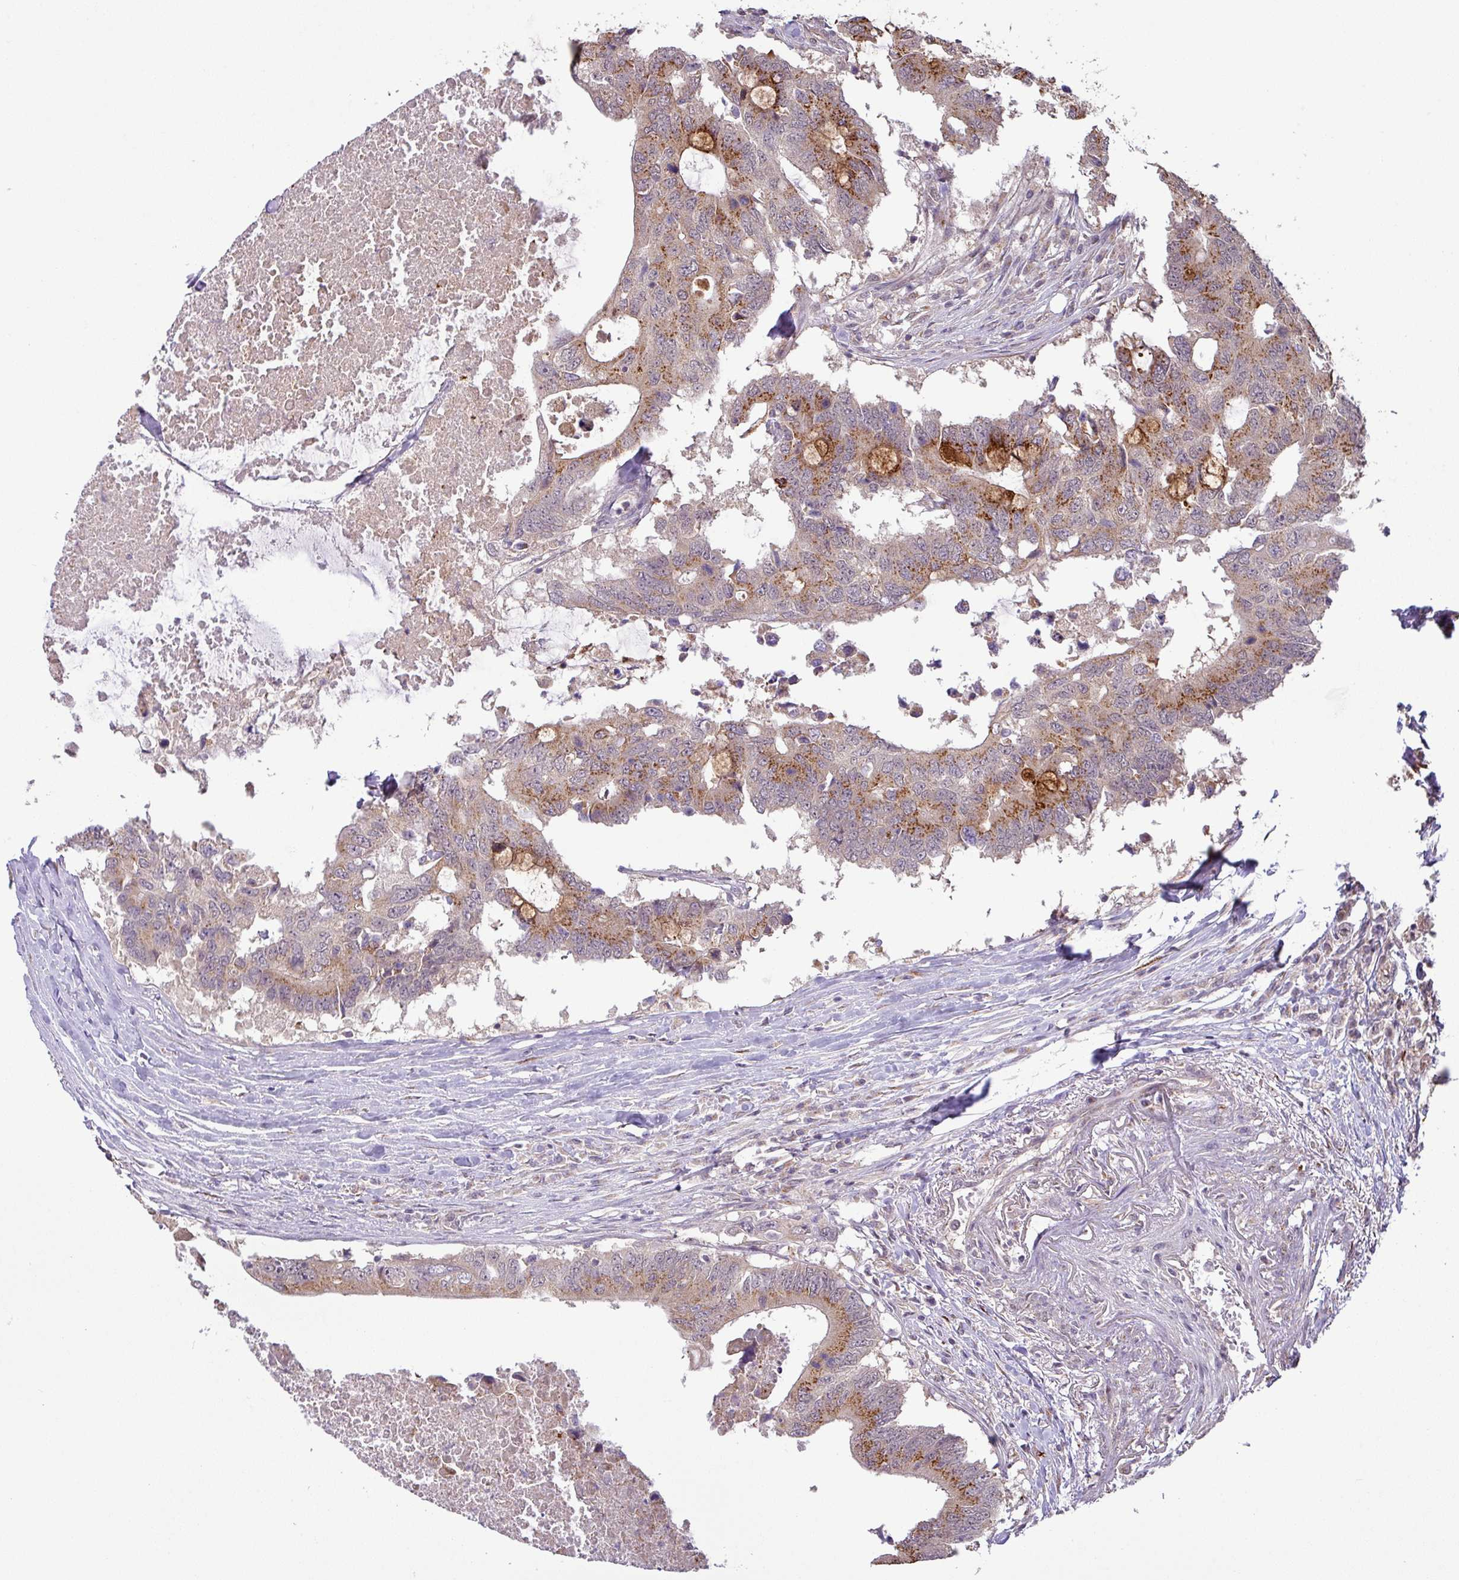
{"staining": {"intensity": "strong", "quantity": "25%-75%", "location": "cytoplasmic/membranous"}, "tissue": "colorectal cancer", "cell_type": "Tumor cells", "image_type": "cancer", "snomed": [{"axis": "morphology", "description": "Adenocarcinoma, NOS"}, {"axis": "topography", "description": "Colon"}], "caption": "DAB (3,3'-diaminobenzidine) immunohistochemical staining of human colorectal cancer shows strong cytoplasmic/membranous protein expression in approximately 25%-75% of tumor cells.", "gene": "GALNT12", "patient": {"sex": "male", "age": 71}}